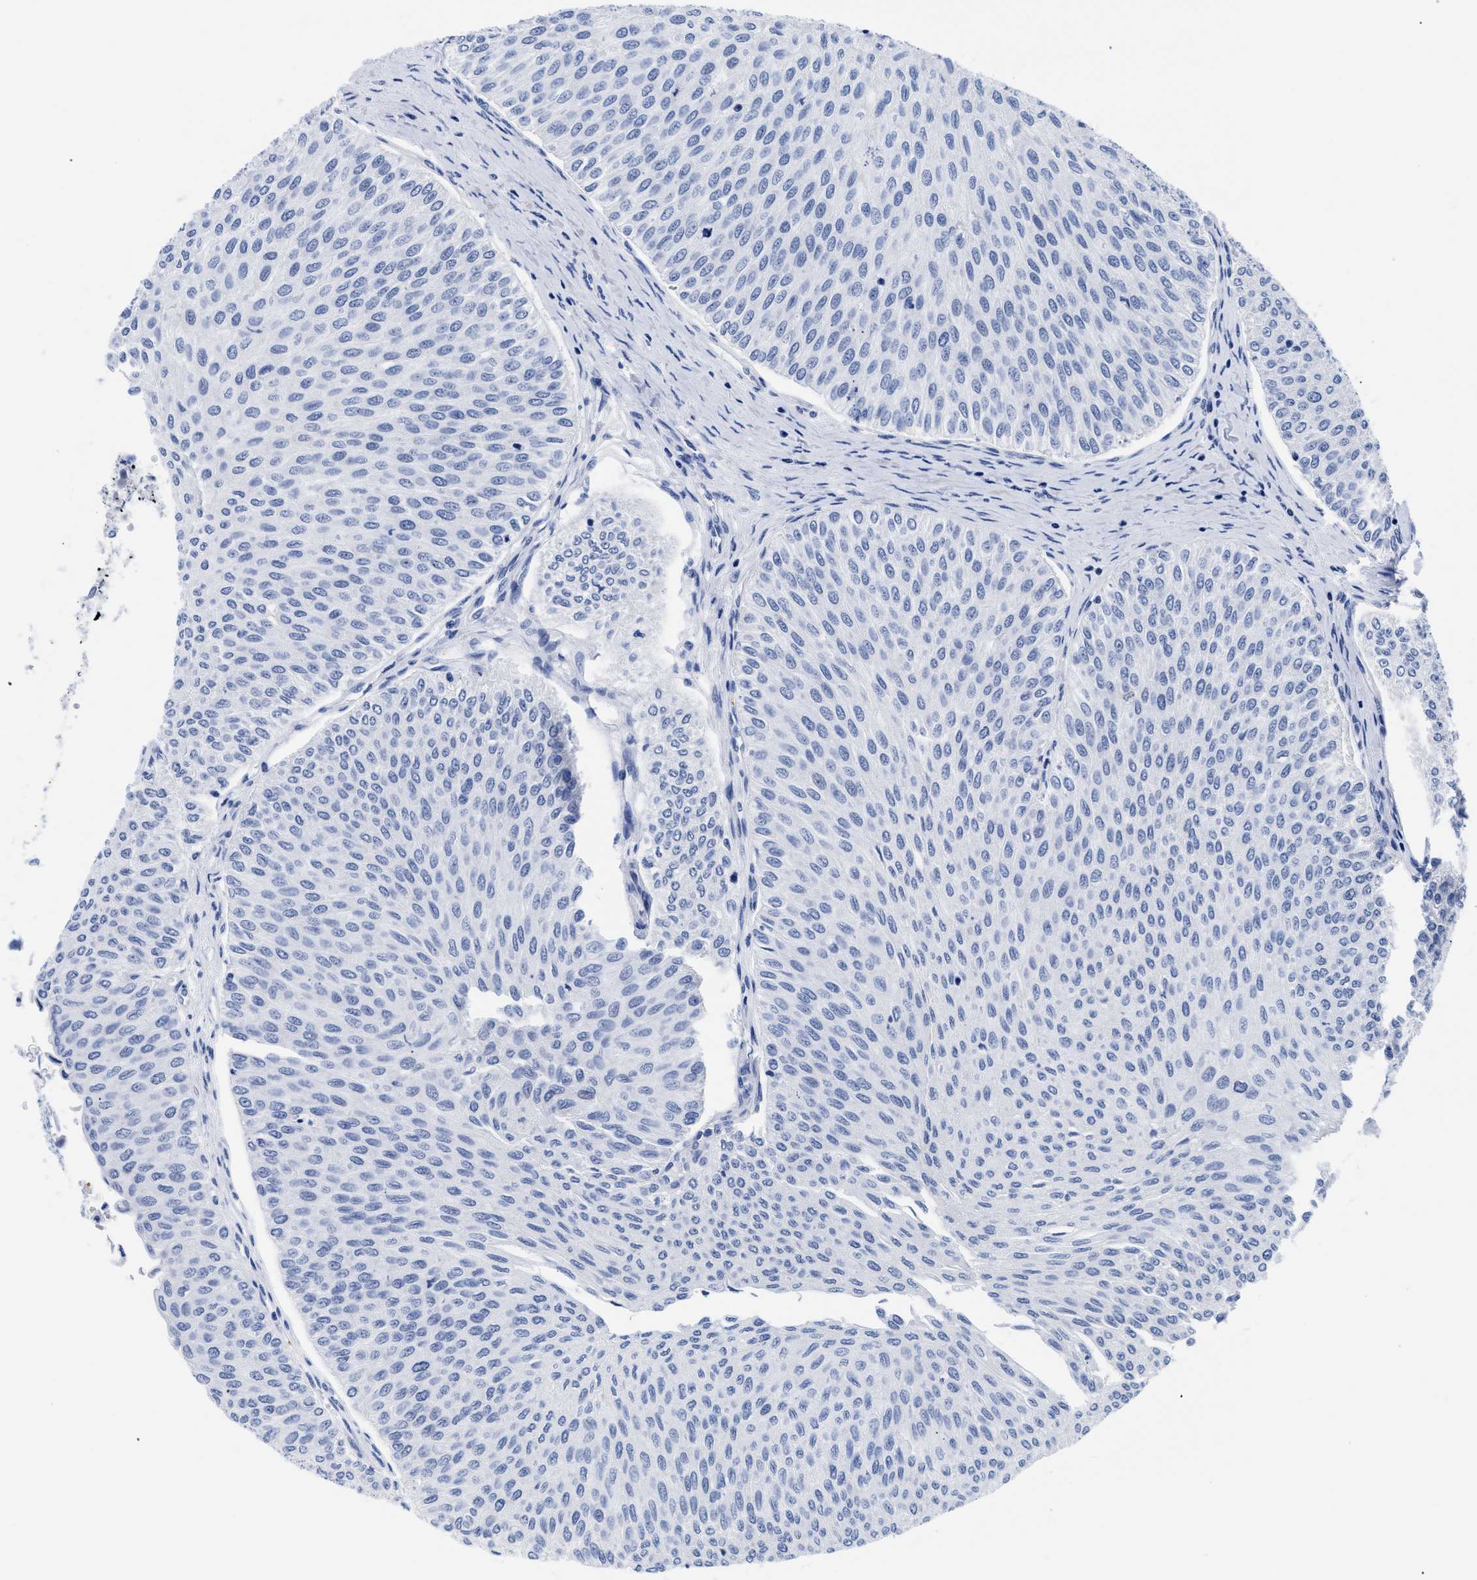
{"staining": {"intensity": "negative", "quantity": "none", "location": "none"}, "tissue": "urothelial cancer", "cell_type": "Tumor cells", "image_type": "cancer", "snomed": [{"axis": "morphology", "description": "Urothelial carcinoma, Low grade"}, {"axis": "topography", "description": "Urinary bladder"}], "caption": "Immunohistochemistry (IHC) image of urothelial cancer stained for a protein (brown), which reveals no staining in tumor cells.", "gene": "TREML1", "patient": {"sex": "male", "age": 78}}